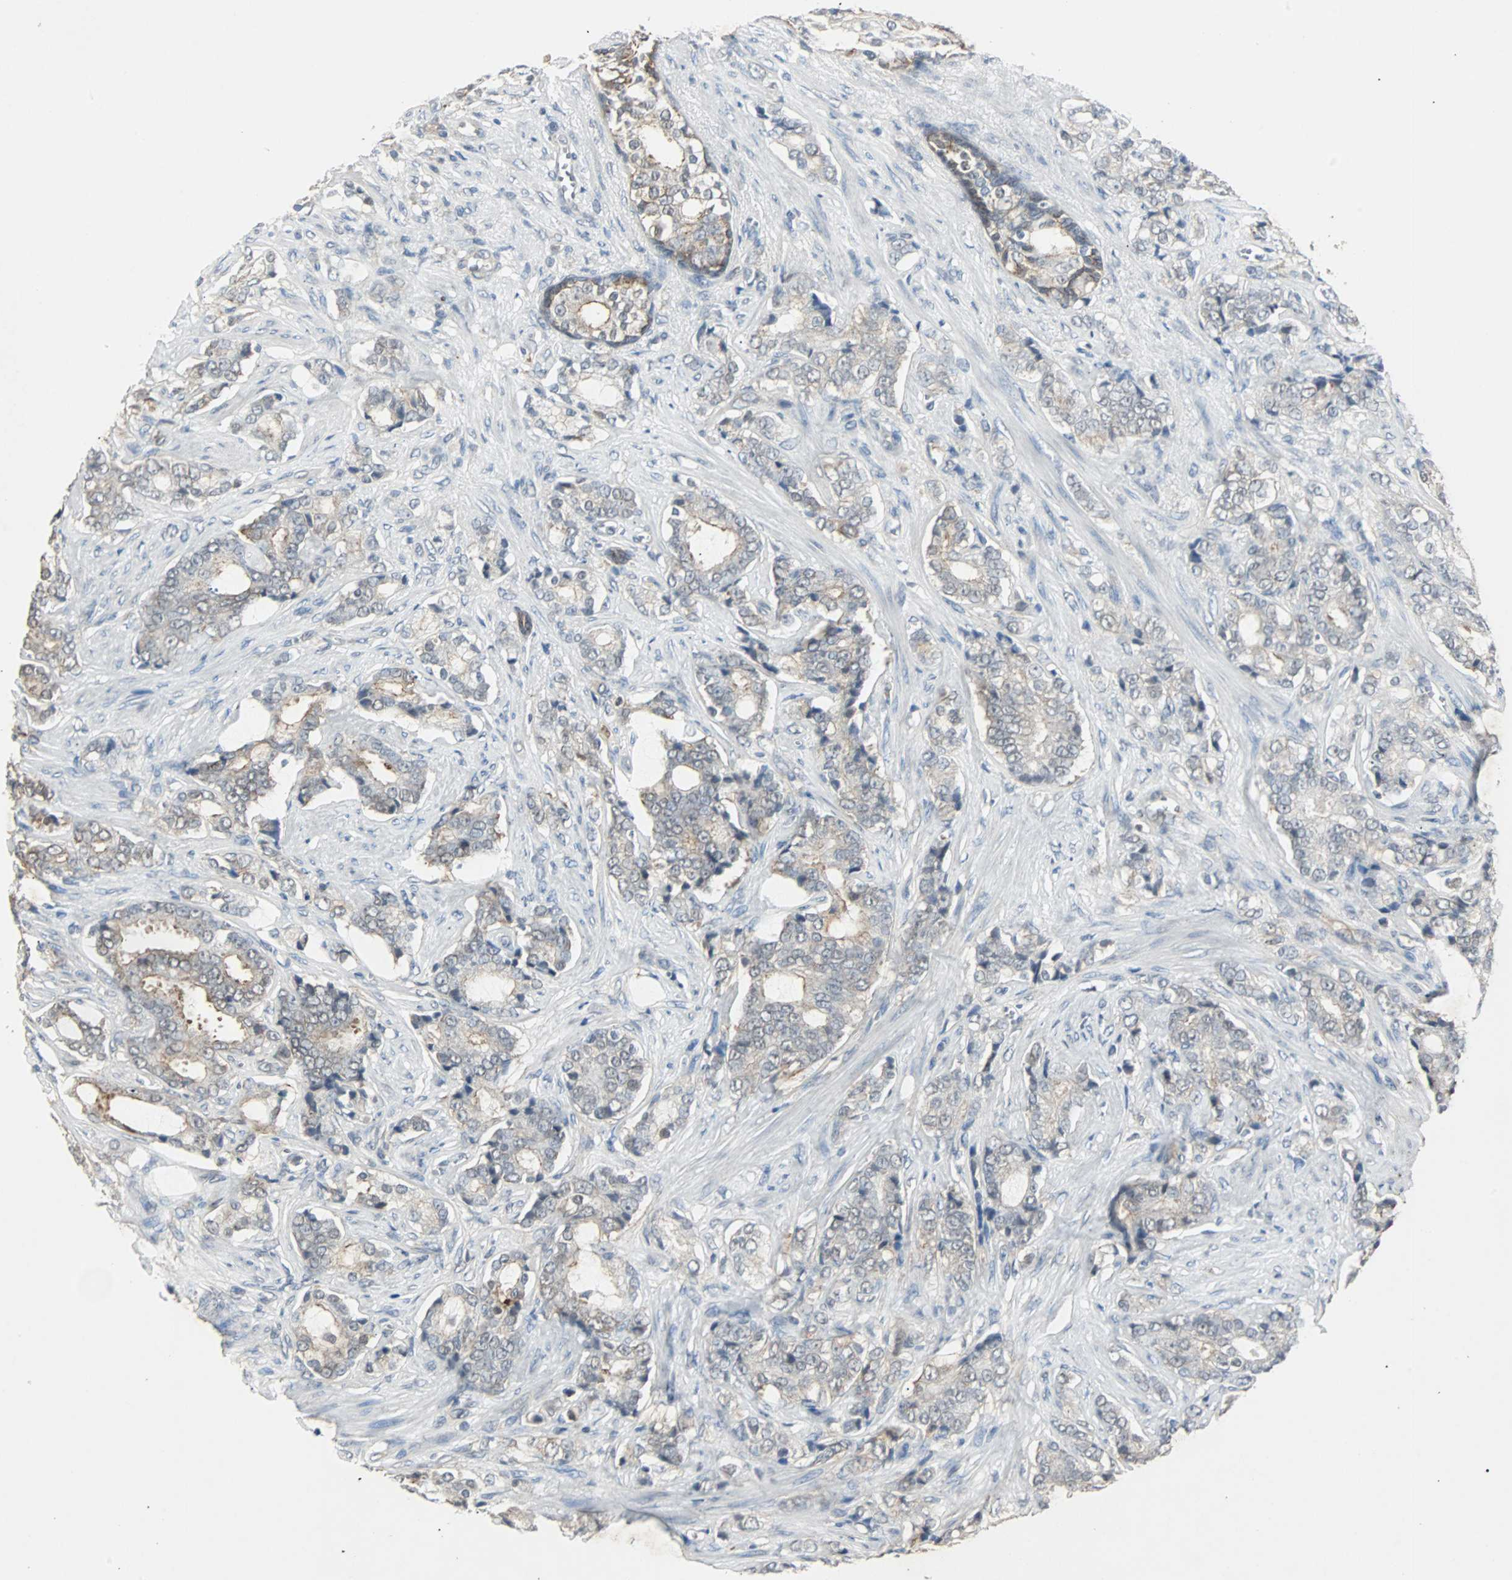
{"staining": {"intensity": "weak", "quantity": ">75%", "location": "cytoplasmic/membranous"}, "tissue": "prostate cancer", "cell_type": "Tumor cells", "image_type": "cancer", "snomed": [{"axis": "morphology", "description": "Adenocarcinoma, Low grade"}, {"axis": "topography", "description": "Prostate"}], "caption": "A brown stain highlights weak cytoplasmic/membranous expression of a protein in prostate low-grade adenocarcinoma tumor cells. (IHC, brightfield microscopy, high magnification).", "gene": "CMC2", "patient": {"sex": "male", "age": 58}}